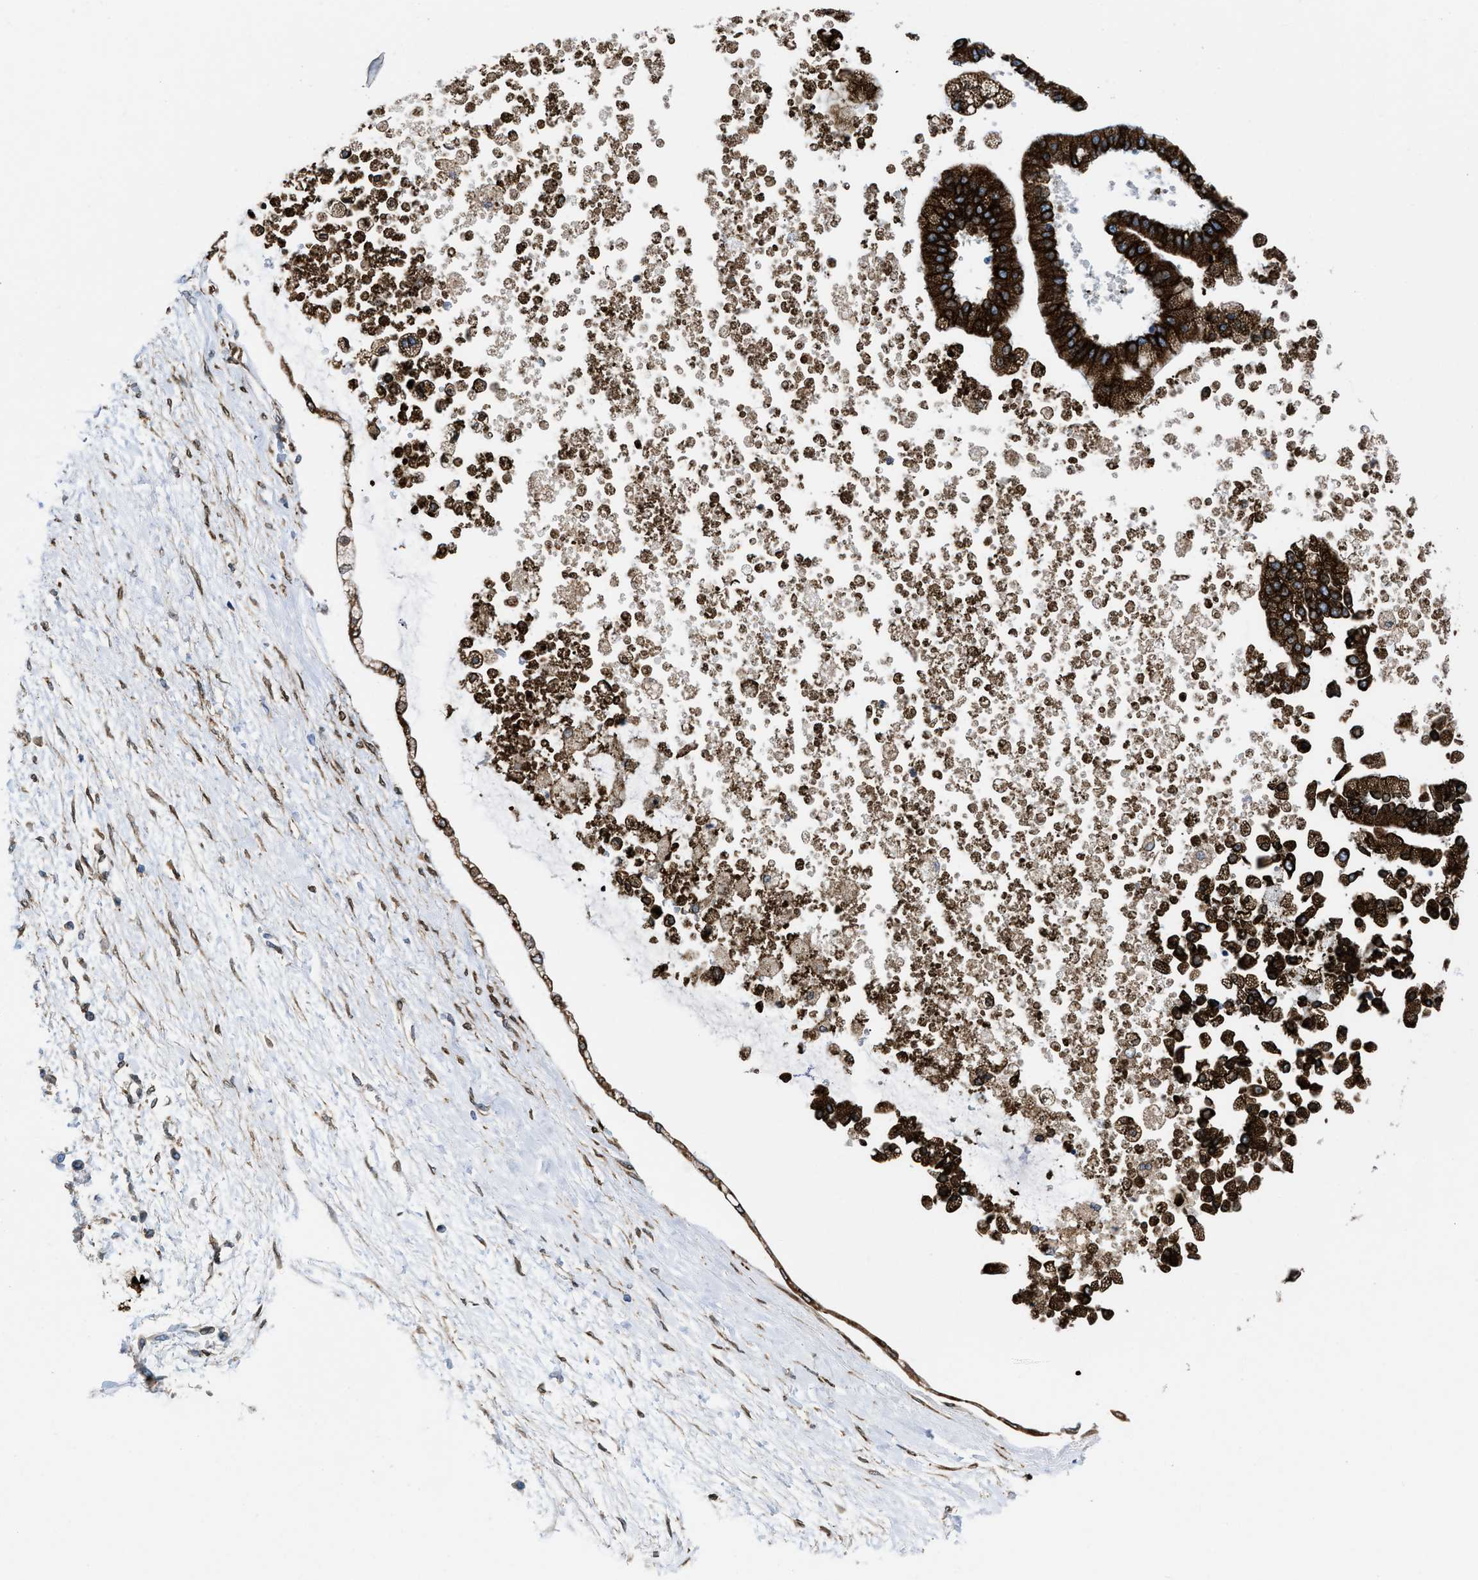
{"staining": {"intensity": "strong", "quantity": ">75%", "location": "cytoplasmic/membranous"}, "tissue": "liver cancer", "cell_type": "Tumor cells", "image_type": "cancer", "snomed": [{"axis": "morphology", "description": "Cholangiocarcinoma"}, {"axis": "topography", "description": "Liver"}], "caption": "A micrograph of human liver cholangiocarcinoma stained for a protein shows strong cytoplasmic/membranous brown staining in tumor cells. The protein is shown in brown color, while the nuclei are stained blue.", "gene": "ERLIN2", "patient": {"sex": "male", "age": 50}}